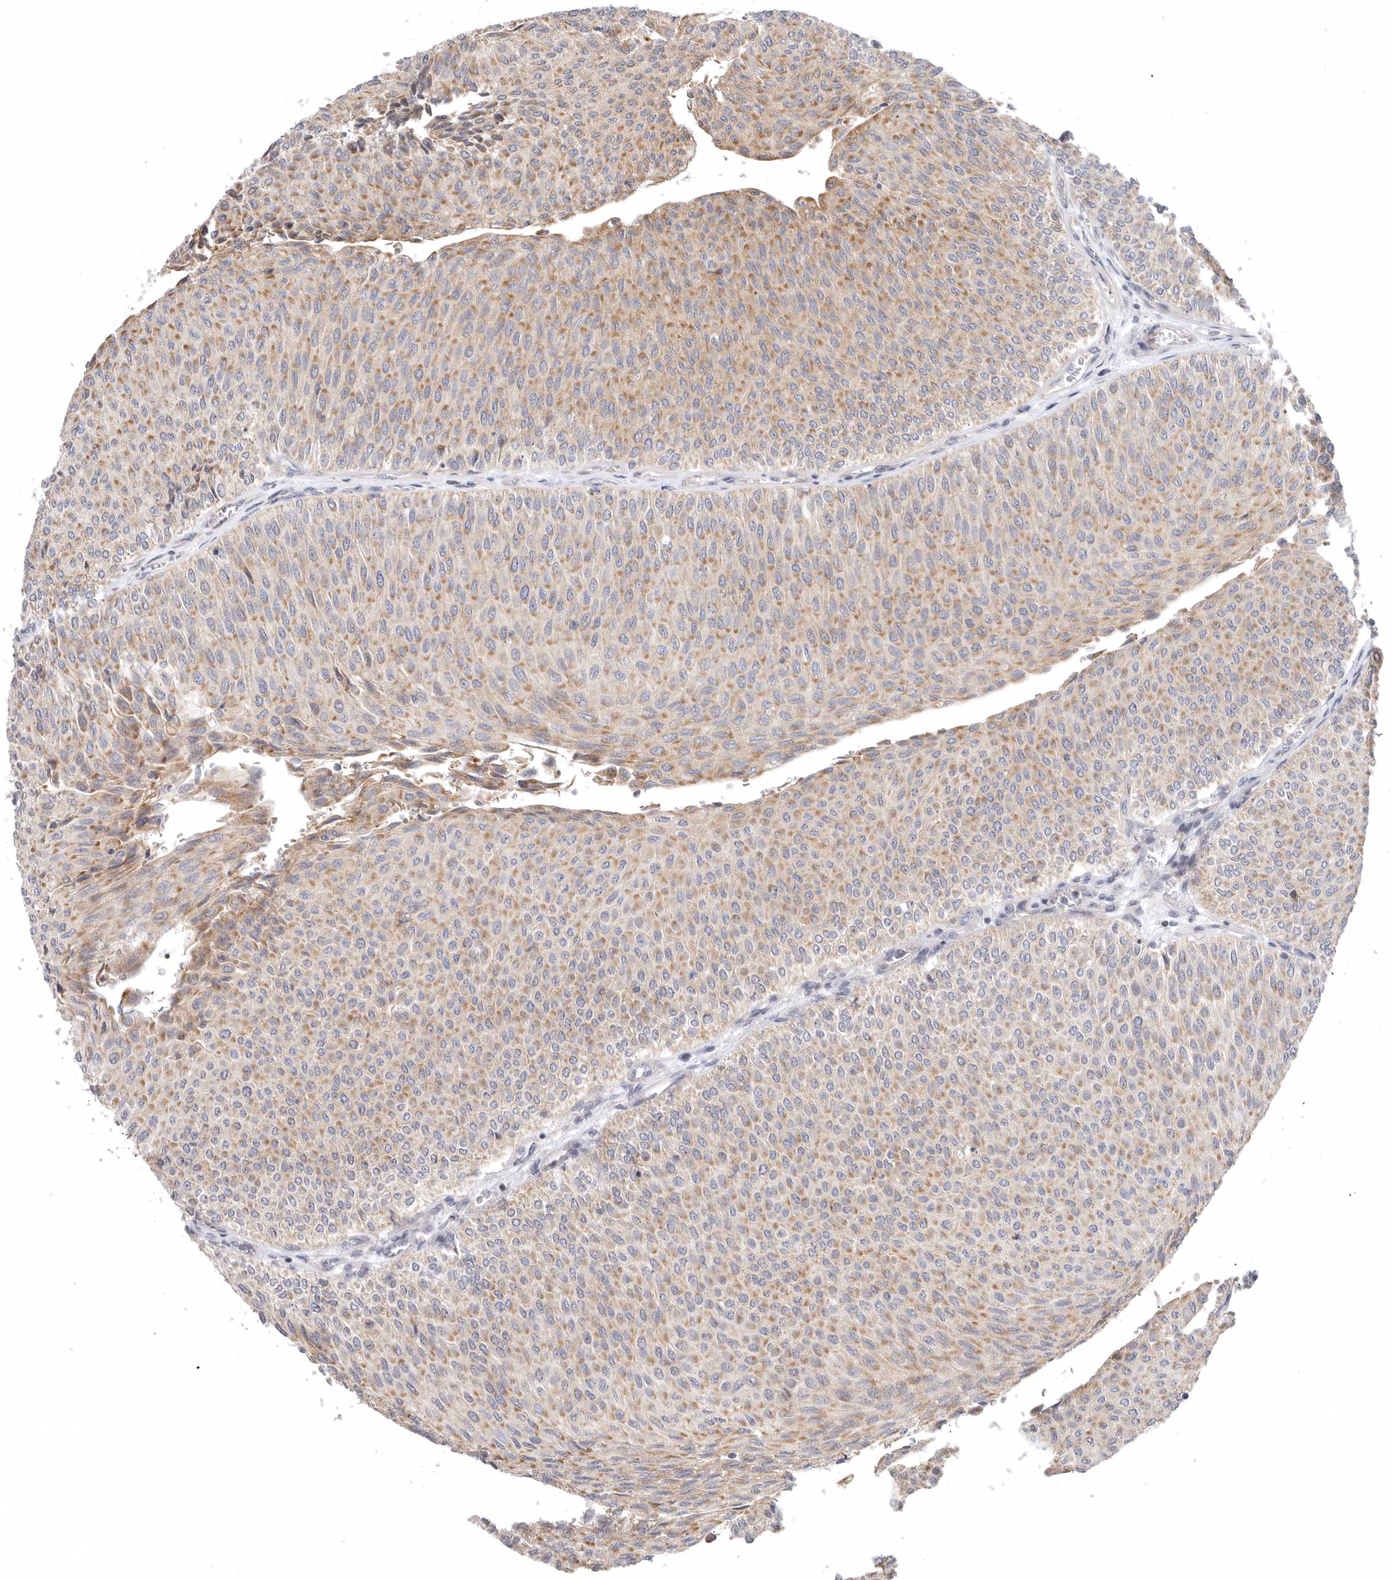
{"staining": {"intensity": "moderate", "quantity": ">75%", "location": "cytoplasmic/membranous"}, "tissue": "urothelial cancer", "cell_type": "Tumor cells", "image_type": "cancer", "snomed": [{"axis": "morphology", "description": "Urothelial carcinoma, Low grade"}, {"axis": "topography", "description": "Urinary bladder"}], "caption": "A histopathology image of urothelial cancer stained for a protein exhibits moderate cytoplasmic/membranous brown staining in tumor cells.", "gene": "TFB2M", "patient": {"sex": "male", "age": 78}}